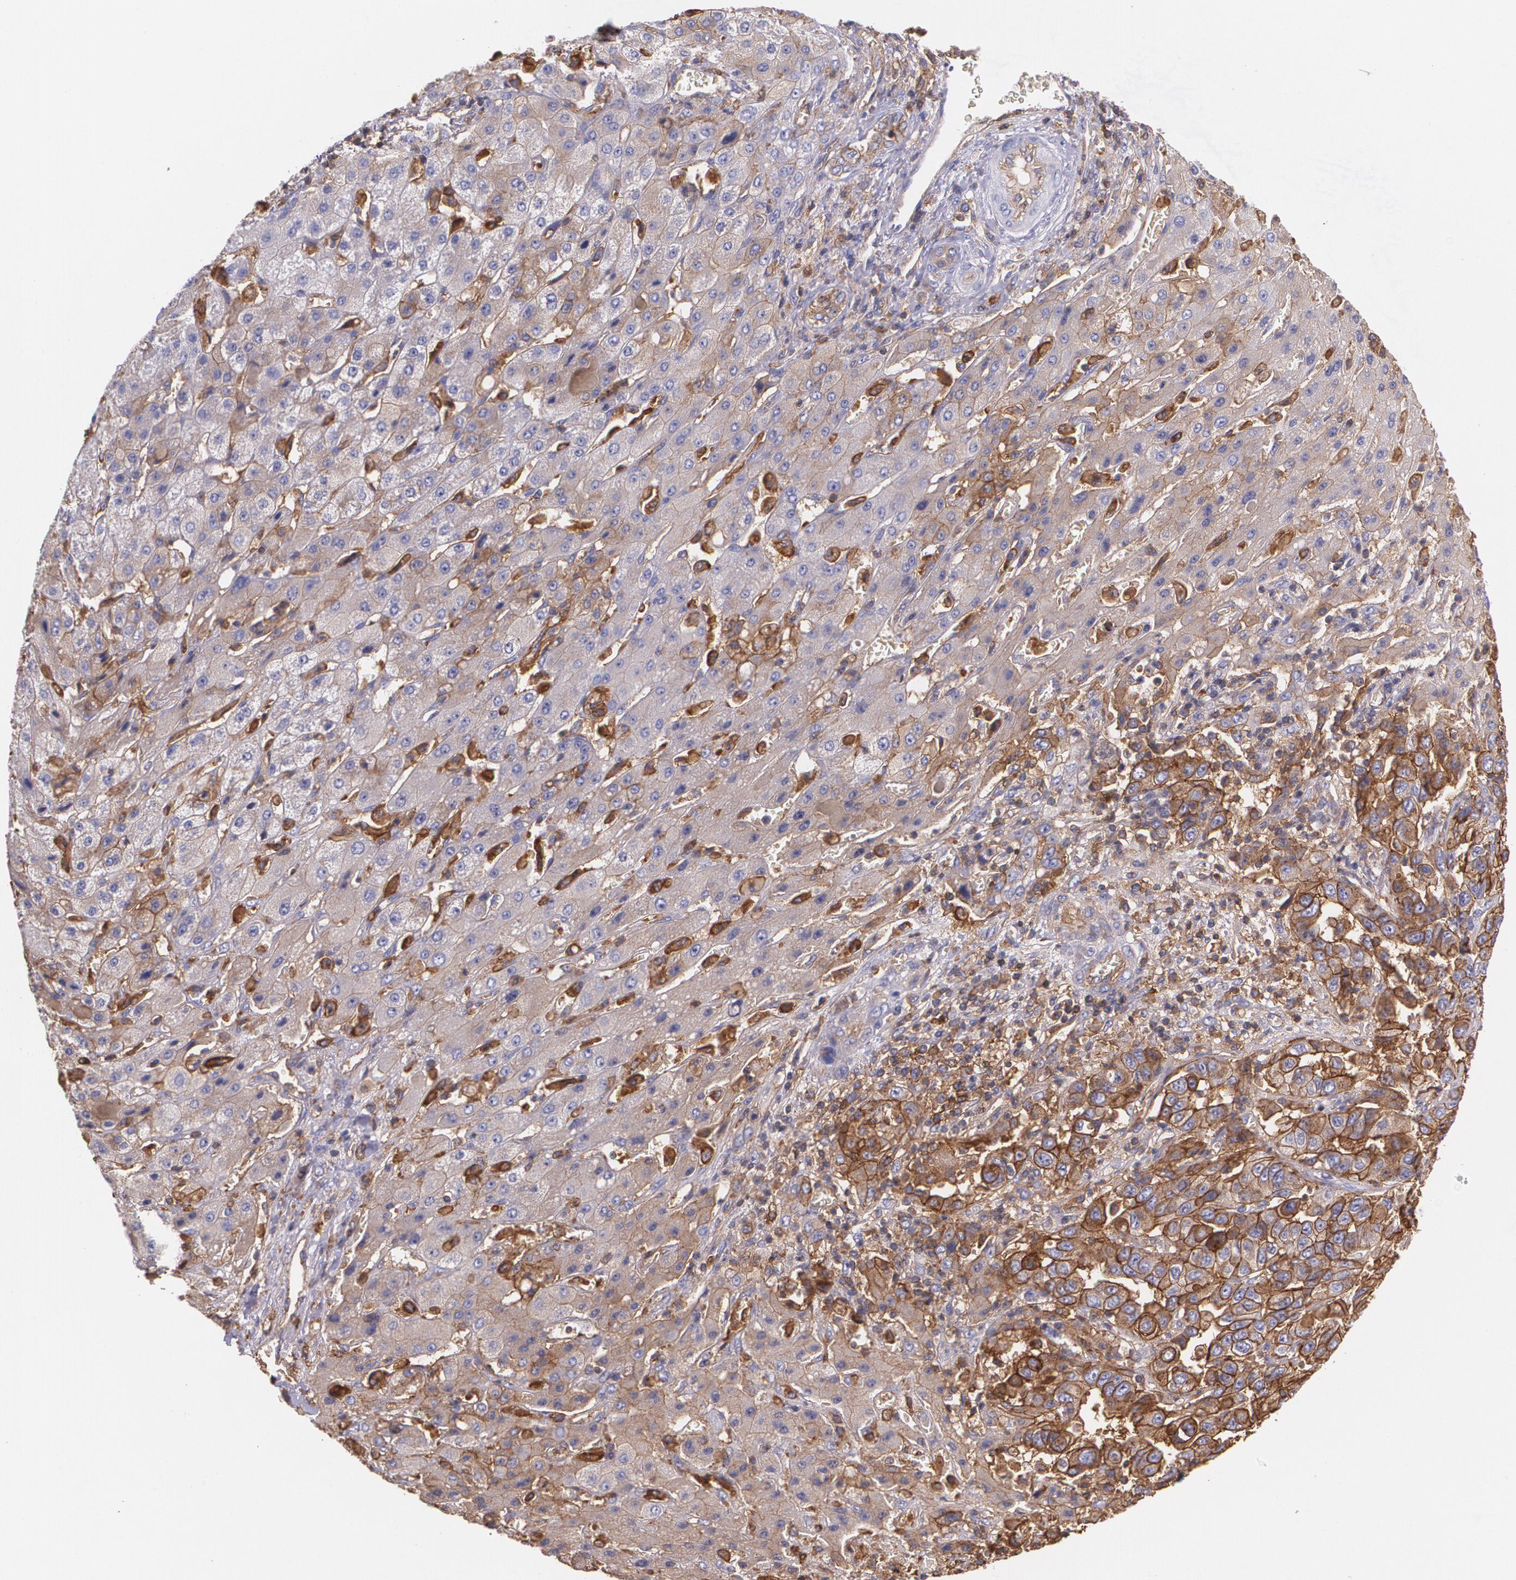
{"staining": {"intensity": "weak", "quantity": "25%-75%", "location": "cytoplasmic/membranous"}, "tissue": "liver cancer", "cell_type": "Tumor cells", "image_type": "cancer", "snomed": [{"axis": "morphology", "description": "Cholangiocarcinoma"}, {"axis": "topography", "description": "Liver"}], "caption": "Immunohistochemistry (IHC) micrograph of neoplastic tissue: liver cancer (cholangiocarcinoma) stained using immunohistochemistry (IHC) exhibits low levels of weak protein expression localized specifically in the cytoplasmic/membranous of tumor cells, appearing as a cytoplasmic/membranous brown color.", "gene": "B2M", "patient": {"sex": "female", "age": 52}}